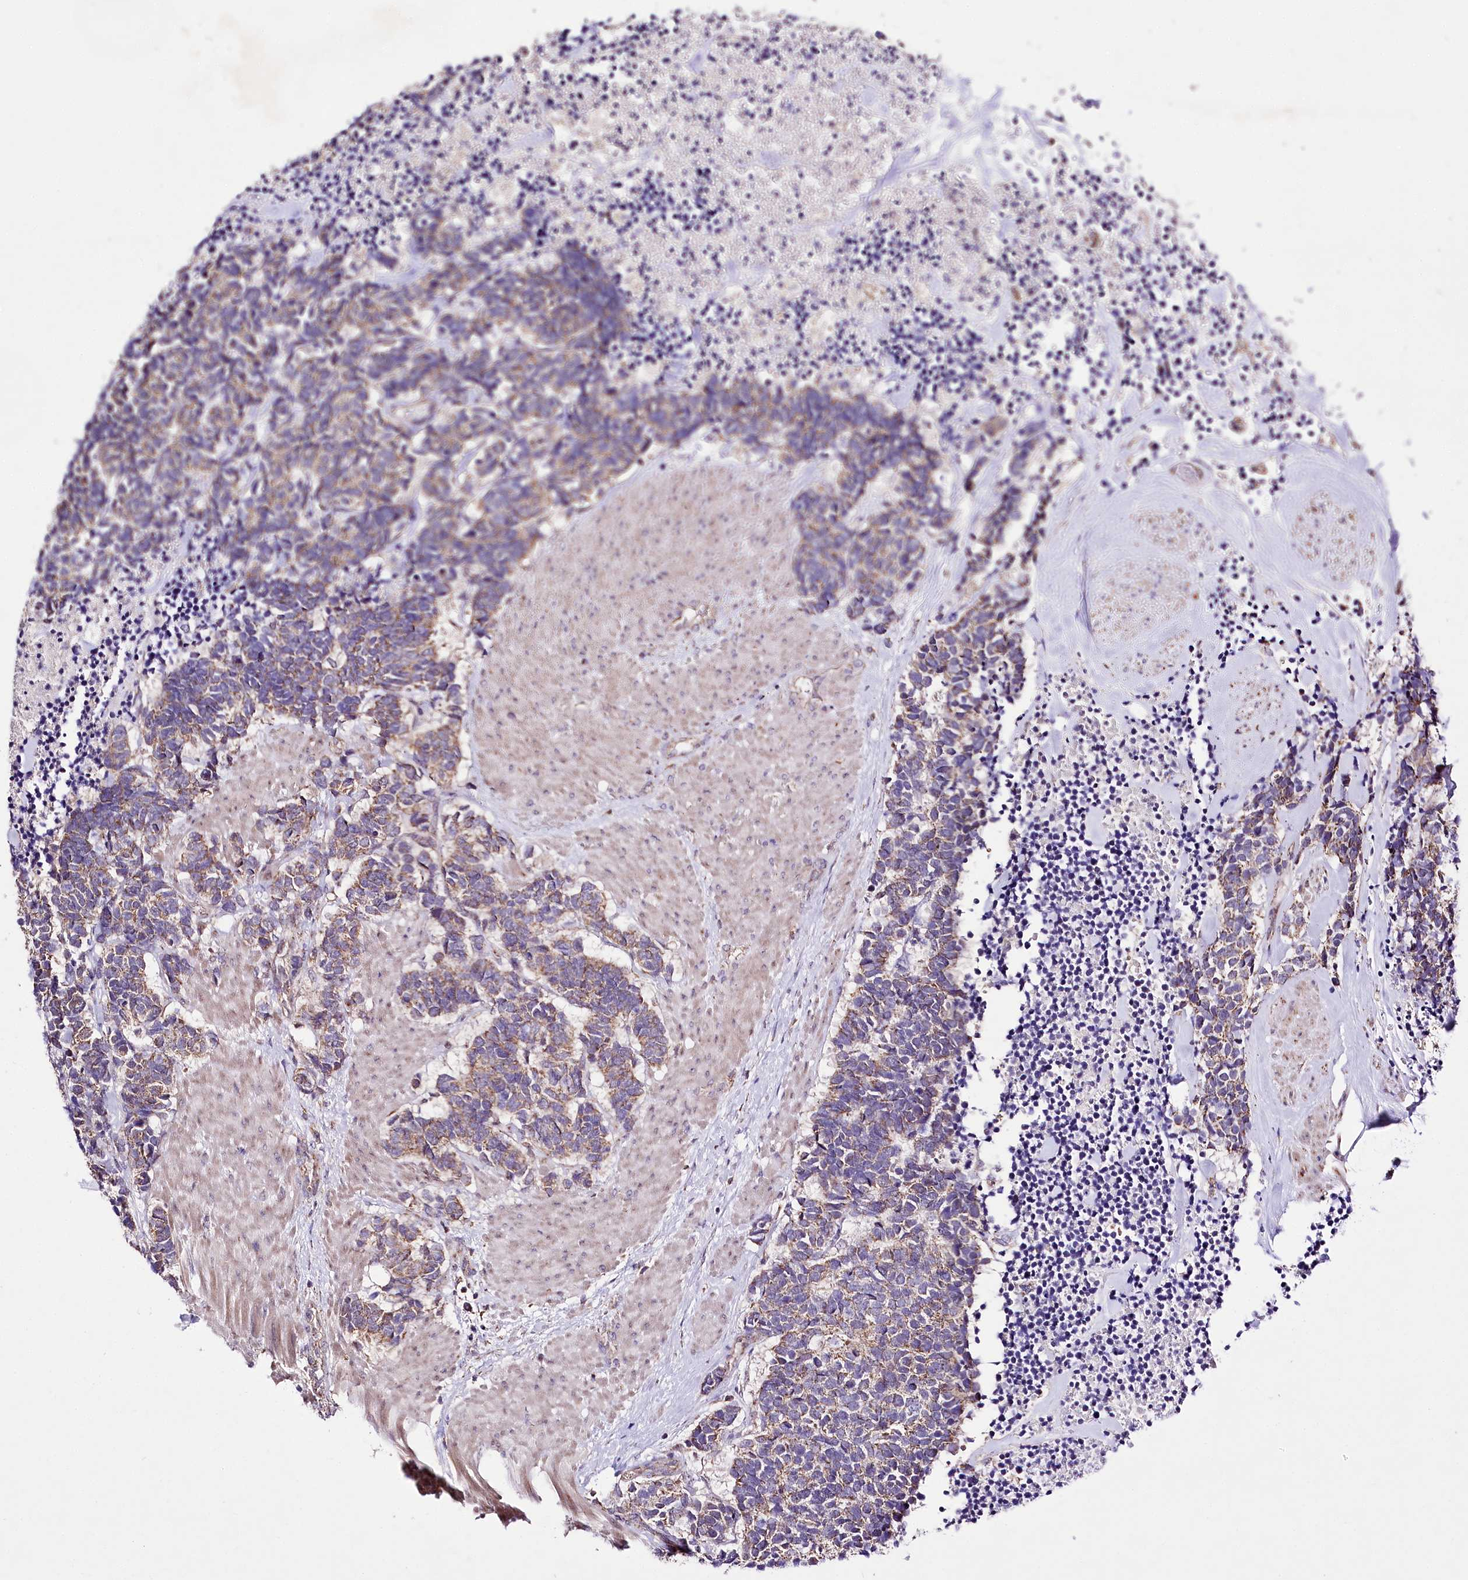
{"staining": {"intensity": "weak", "quantity": ">75%", "location": "cytoplasmic/membranous"}, "tissue": "carcinoid", "cell_type": "Tumor cells", "image_type": "cancer", "snomed": [{"axis": "morphology", "description": "Carcinoma, NOS"}, {"axis": "morphology", "description": "Carcinoid, malignant, NOS"}, {"axis": "topography", "description": "Urinary bladder"}], "caption": "Protein positivity by immunohistochemistry reveals weak cytoplasmic/membranous staining in about >75% of tumor cells in carcinoid.", "gene": "ATE1", "patient": {"sex": "male", "age": 57}}